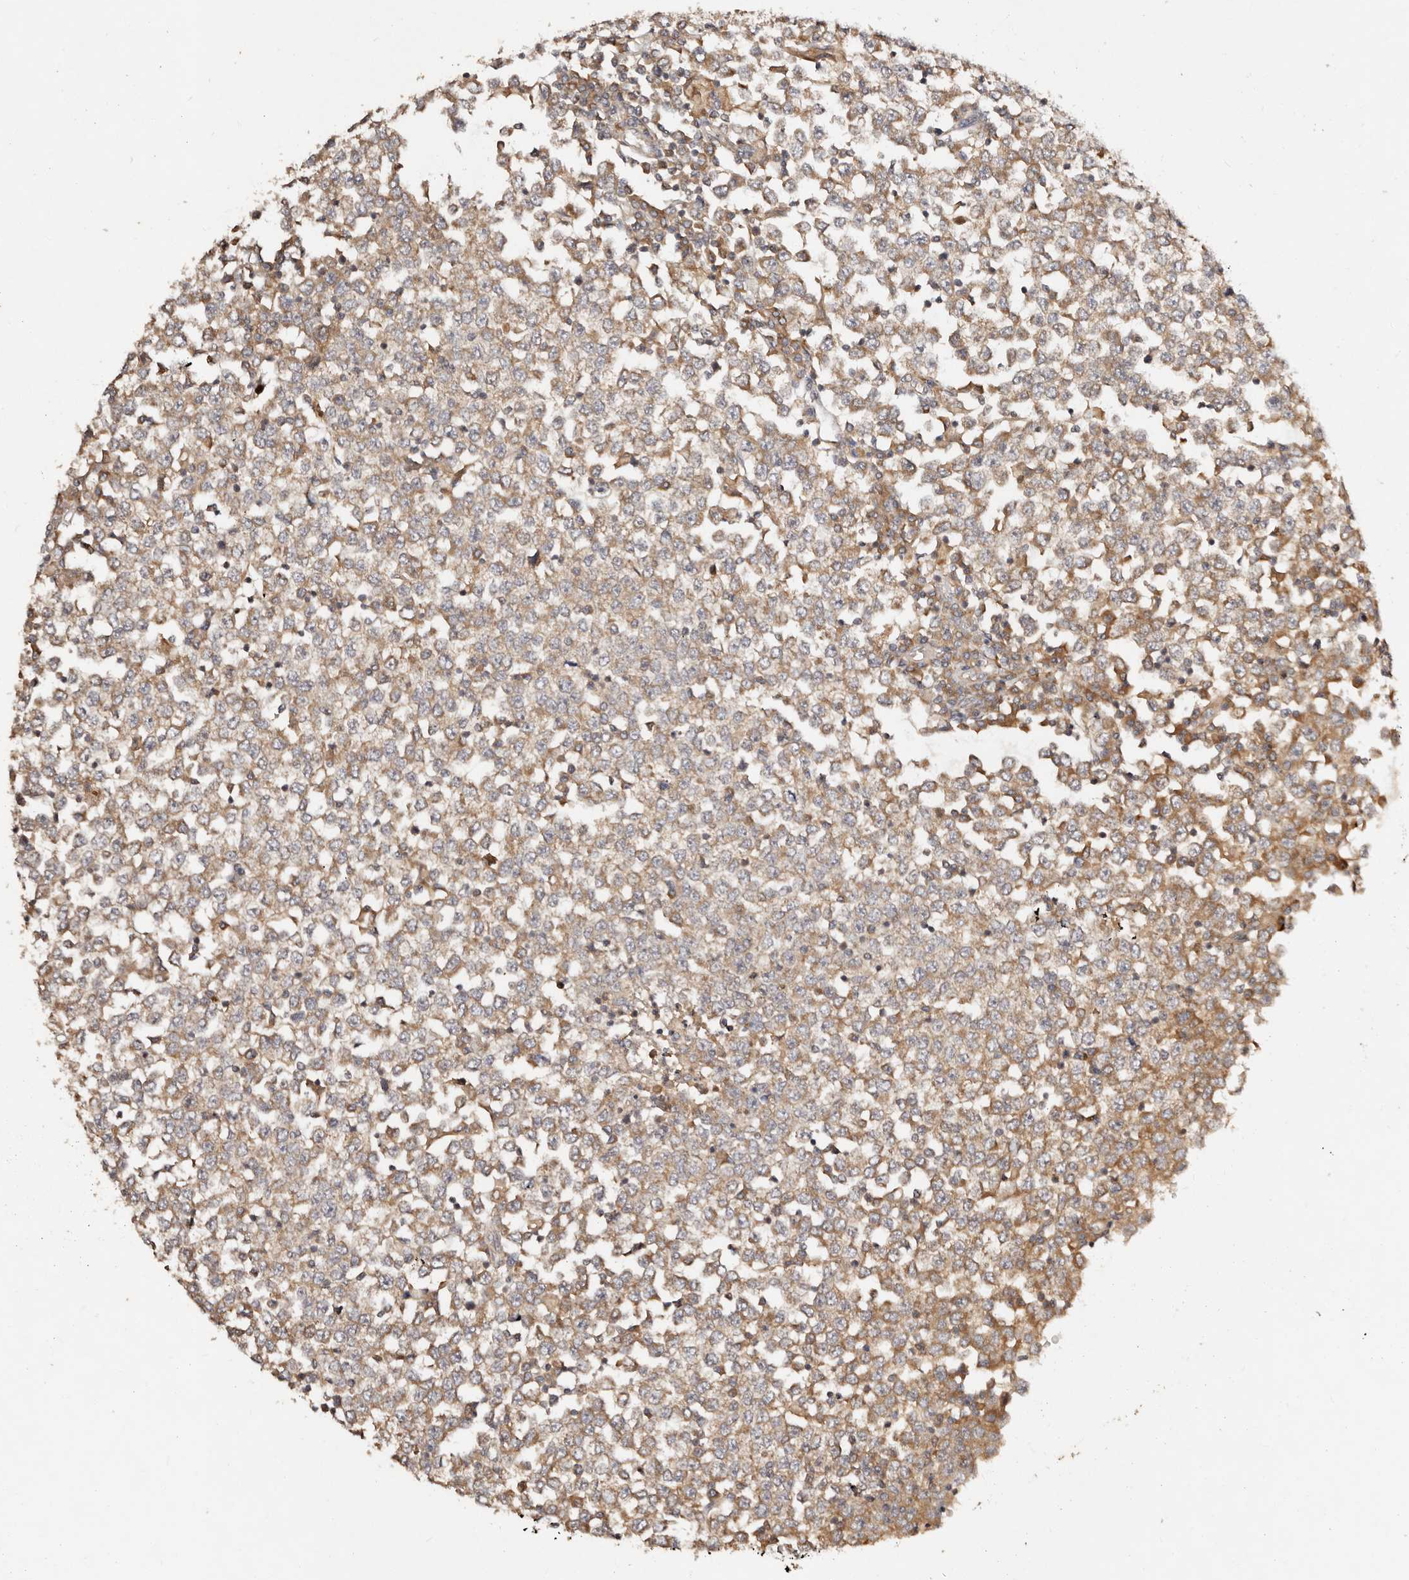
{"staining": {"intensity": "moderate", "quantity": ">75%", "location": "cytoplasmic/membranous"}, "tissue": "testis cancer", "cell_type": "Tumor cells", "image_type": "cancer", "snomed": [{"axis": "morphology", "description": "Seminoma, NOS"}, {"axis": "topography", "description": "Testis"}], "caption": "Human testis cancer stained with a protein marker displays moderate staining in tumor cells.", "gene": "DENND11", "patient": {"sex": "male", "age": 65}}